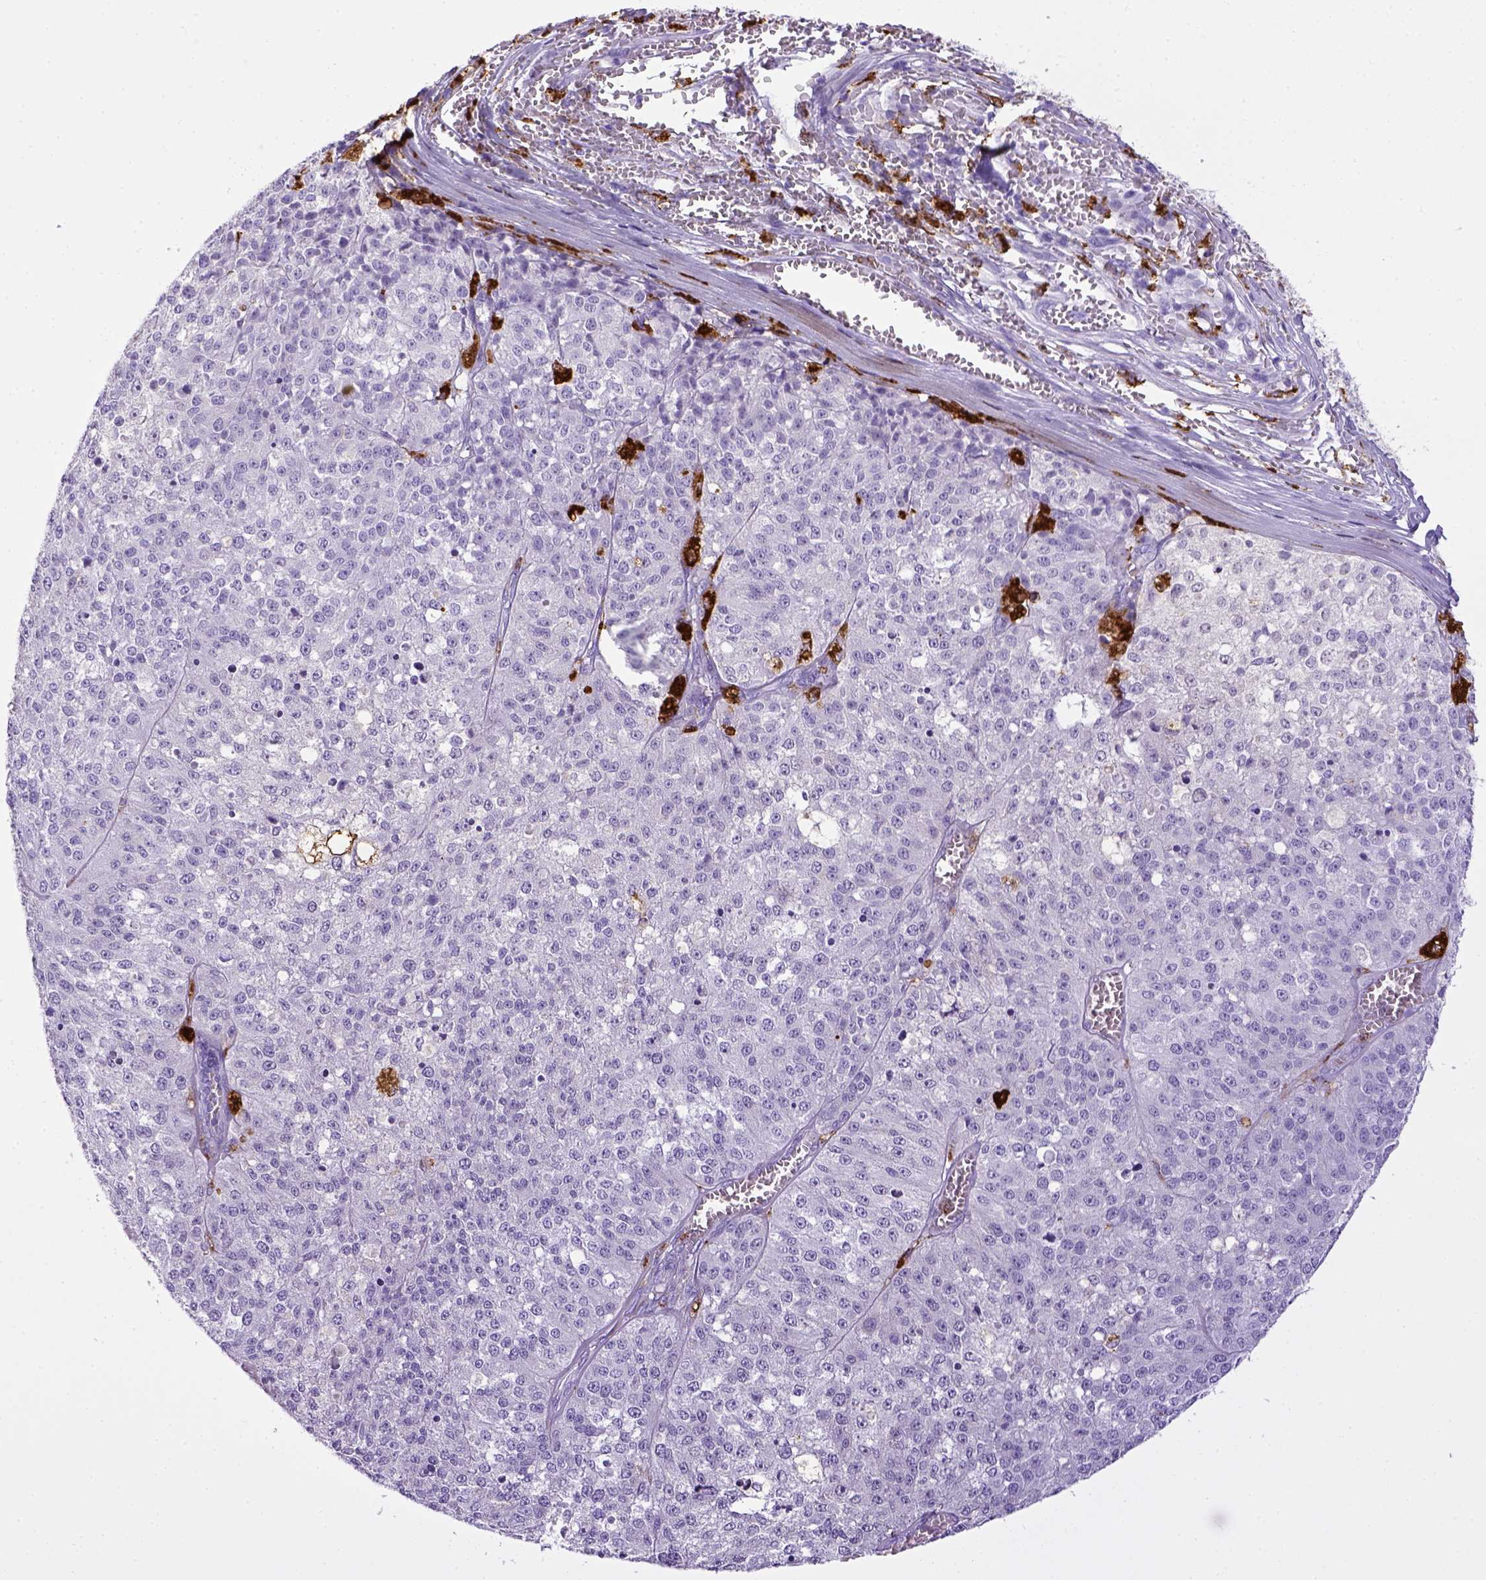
{"staining": {"intensity": "negative", "quantity": "none", "location": "none"}, "tissue": "melanoma", "cell_type": "Tumor cells", "image_type": "cancer", "snomed": [{"axis": "morphology", "description": "Malignant melanoma, Metastatic site"}, {"axis": "topography", "description": "Lymph node"}], "caption": "Malignant melanoma (metastatic site) stained for a protein using immunohistochemistry displays no positivity tumor cells.", "gene": "CD68", "patient": {"sex": "female", "age": 64}}